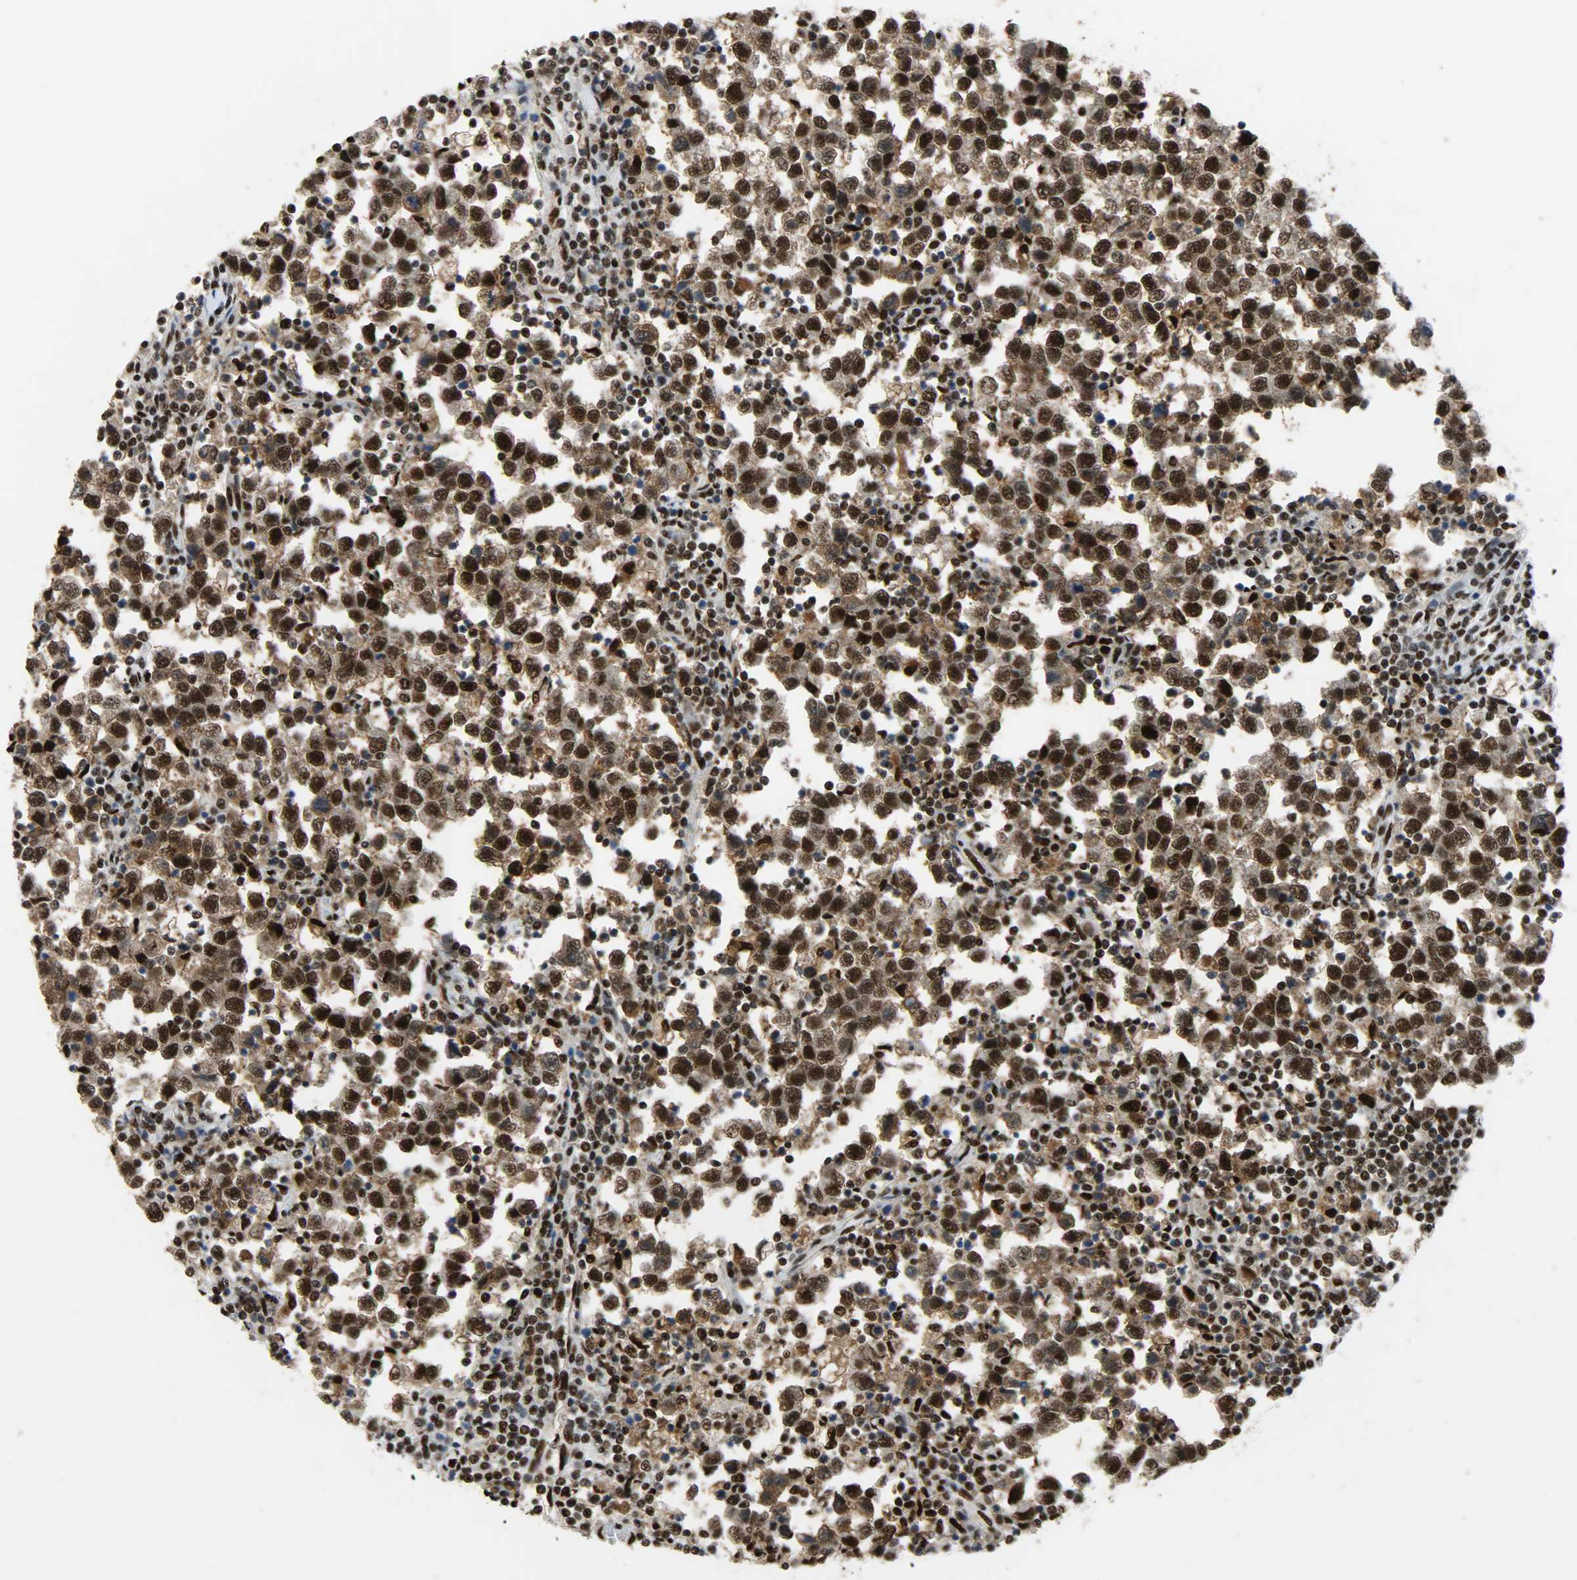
{"staining": {"intensity": "strong", "quantity": ">75%", "location": "cytoplasmic/membranous,nuclear"}, "tissue": "testis cancer", "cell_type": "Tumor cells", "image_type": "cancer", "snomed": [{"axis": "morphology", "description": "Seminoma, NOS"}, {"axis": "topography", "description": "Testis"}], "caption": "Protein analysis of testis seminoma tissue displays strong cytoplasmic/membranous and nuclear staining in about >75% of tumor cells. (Brightfield microscopy of DAB IHC at high magnification).", "gene": "SSB", "patient": {"sex": "male", "age": 43}}